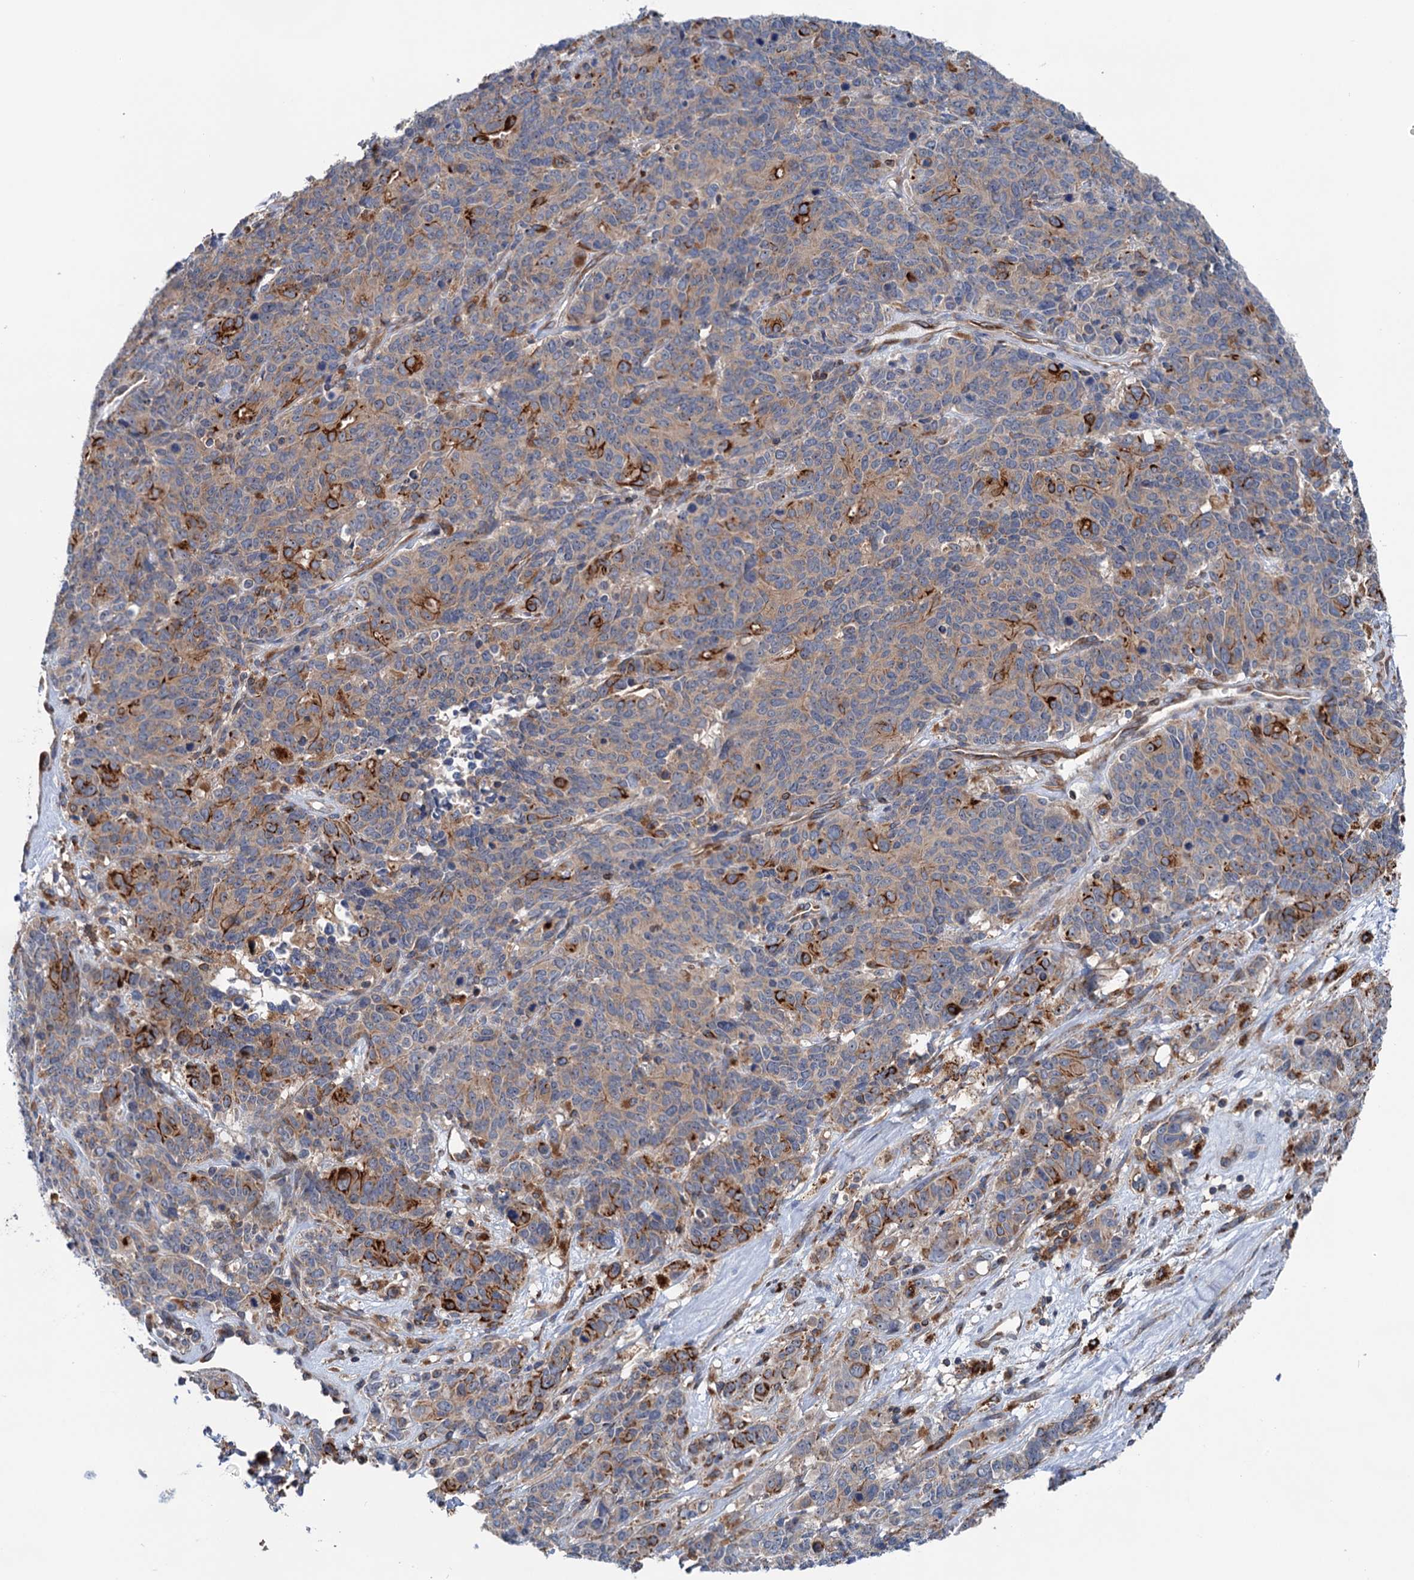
{"staining": {"intensity": "strong", "quantity": "<25%", "location": "cytoplasmic/membranous"}, "tissue": "cervical cancer", "cell_type": "Tumor cells", "image_type": "cancer", "snomed": [{"axis": "morphology", "description": "Squamous cell carcinoma, NOS"}, {"axis": "topography", "description": "Cervix"}], "caption": "Immunohistochemistry (IHC) of cervical cancer (squamous cell carcinoma) reveals medium levels of strong cytoplasmic/membranous staining in approximately <25% of tumor cells. The staining is performed using DAB (3,3'-diaminobenzidine) brown chromogen to label protein expression. The nuclei are counter-stained blue using hematoxylin.", "gene": "EIPR1", "patient": {"sex": "female", "age": 60}}